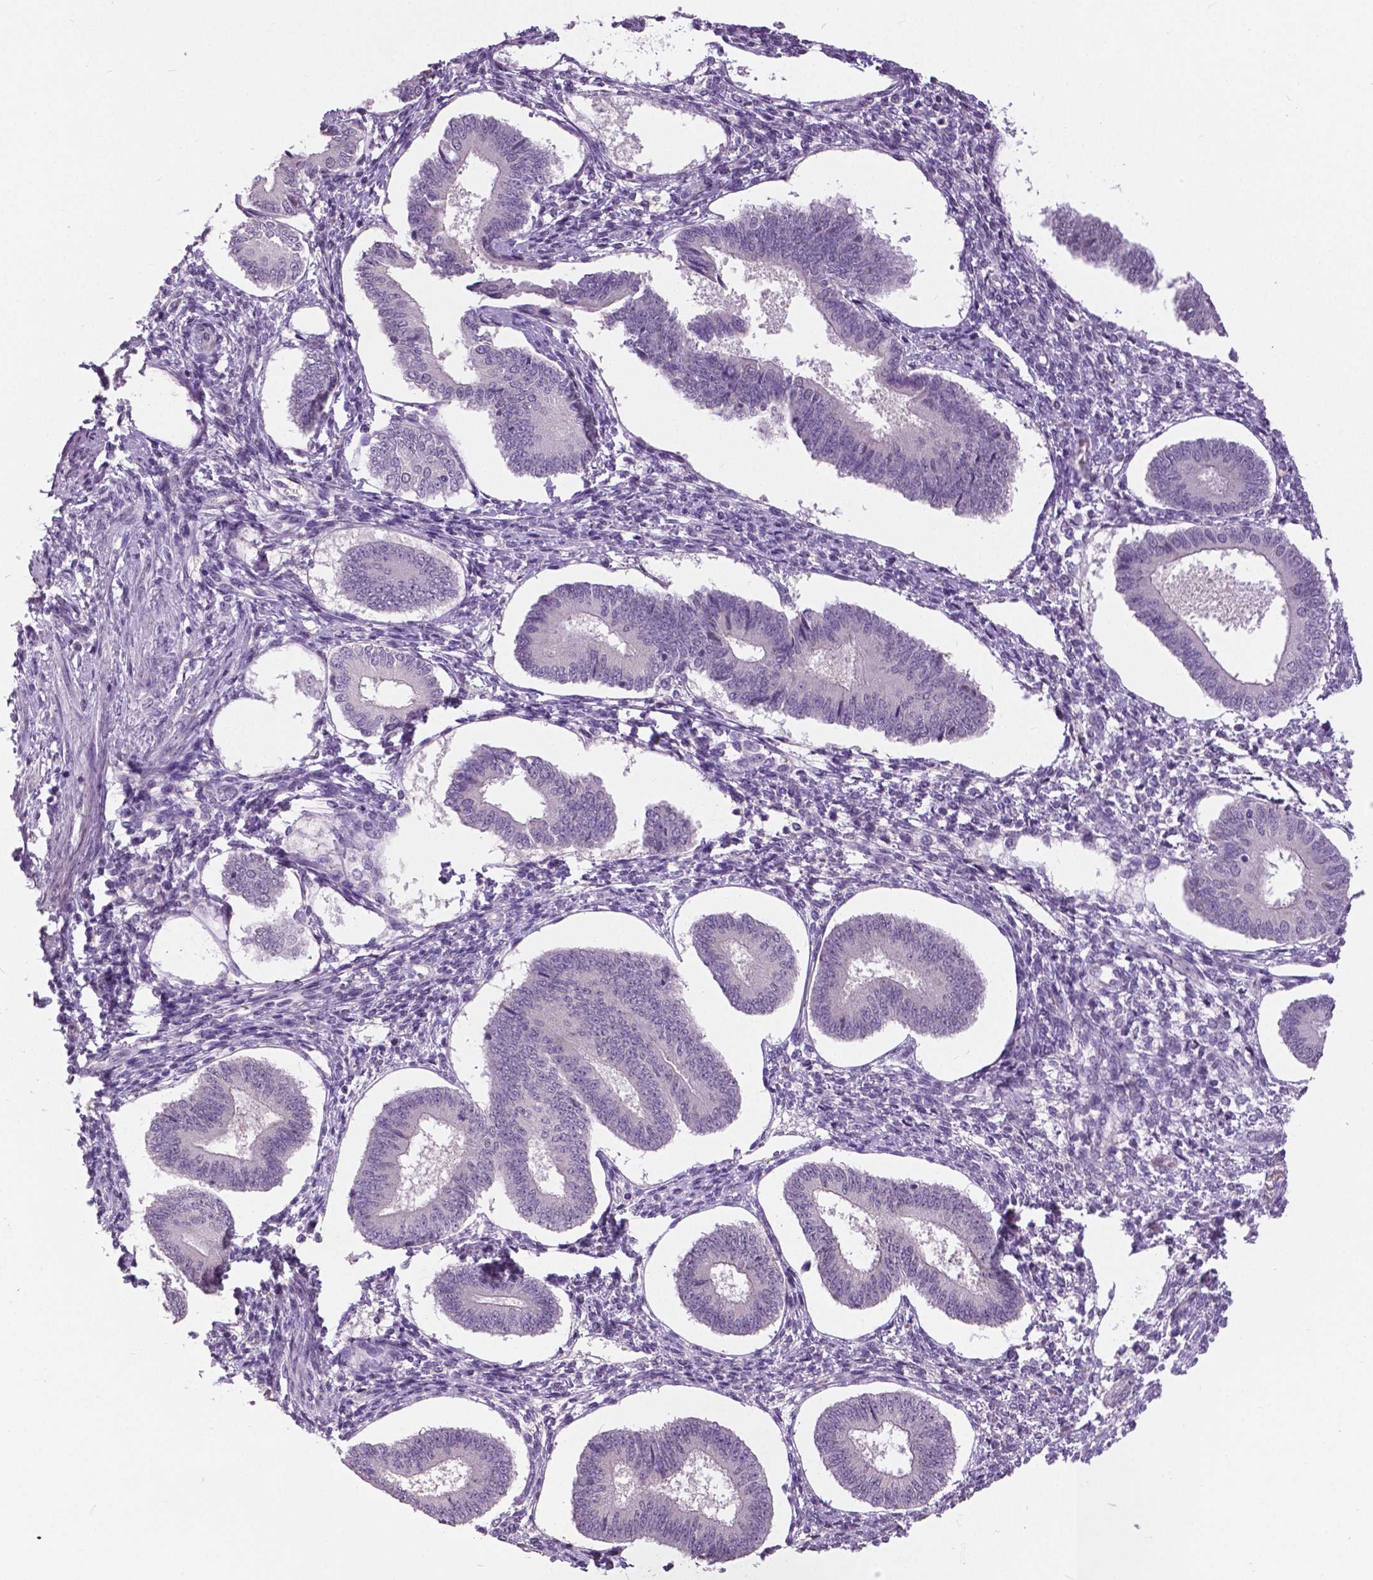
{"staining": {"intensity": "negative", "quantity": "none", "location": "none"}, "tissue": "endometrium", "cell_type": "Cells in endometrial stroma", "image_type": "normal", "snomed": [{"axis": "morphology", "description": "Normal tissue, NOS"}, {"axis": "topography", "description": "Endometrium"}], "caption": "Normal endometrium was stained to show a protein in brown. There is no significant staining in cells in endometrial stroma.", "gene": "FOXA1", "patient": {"sex": "female", "age": 42}}